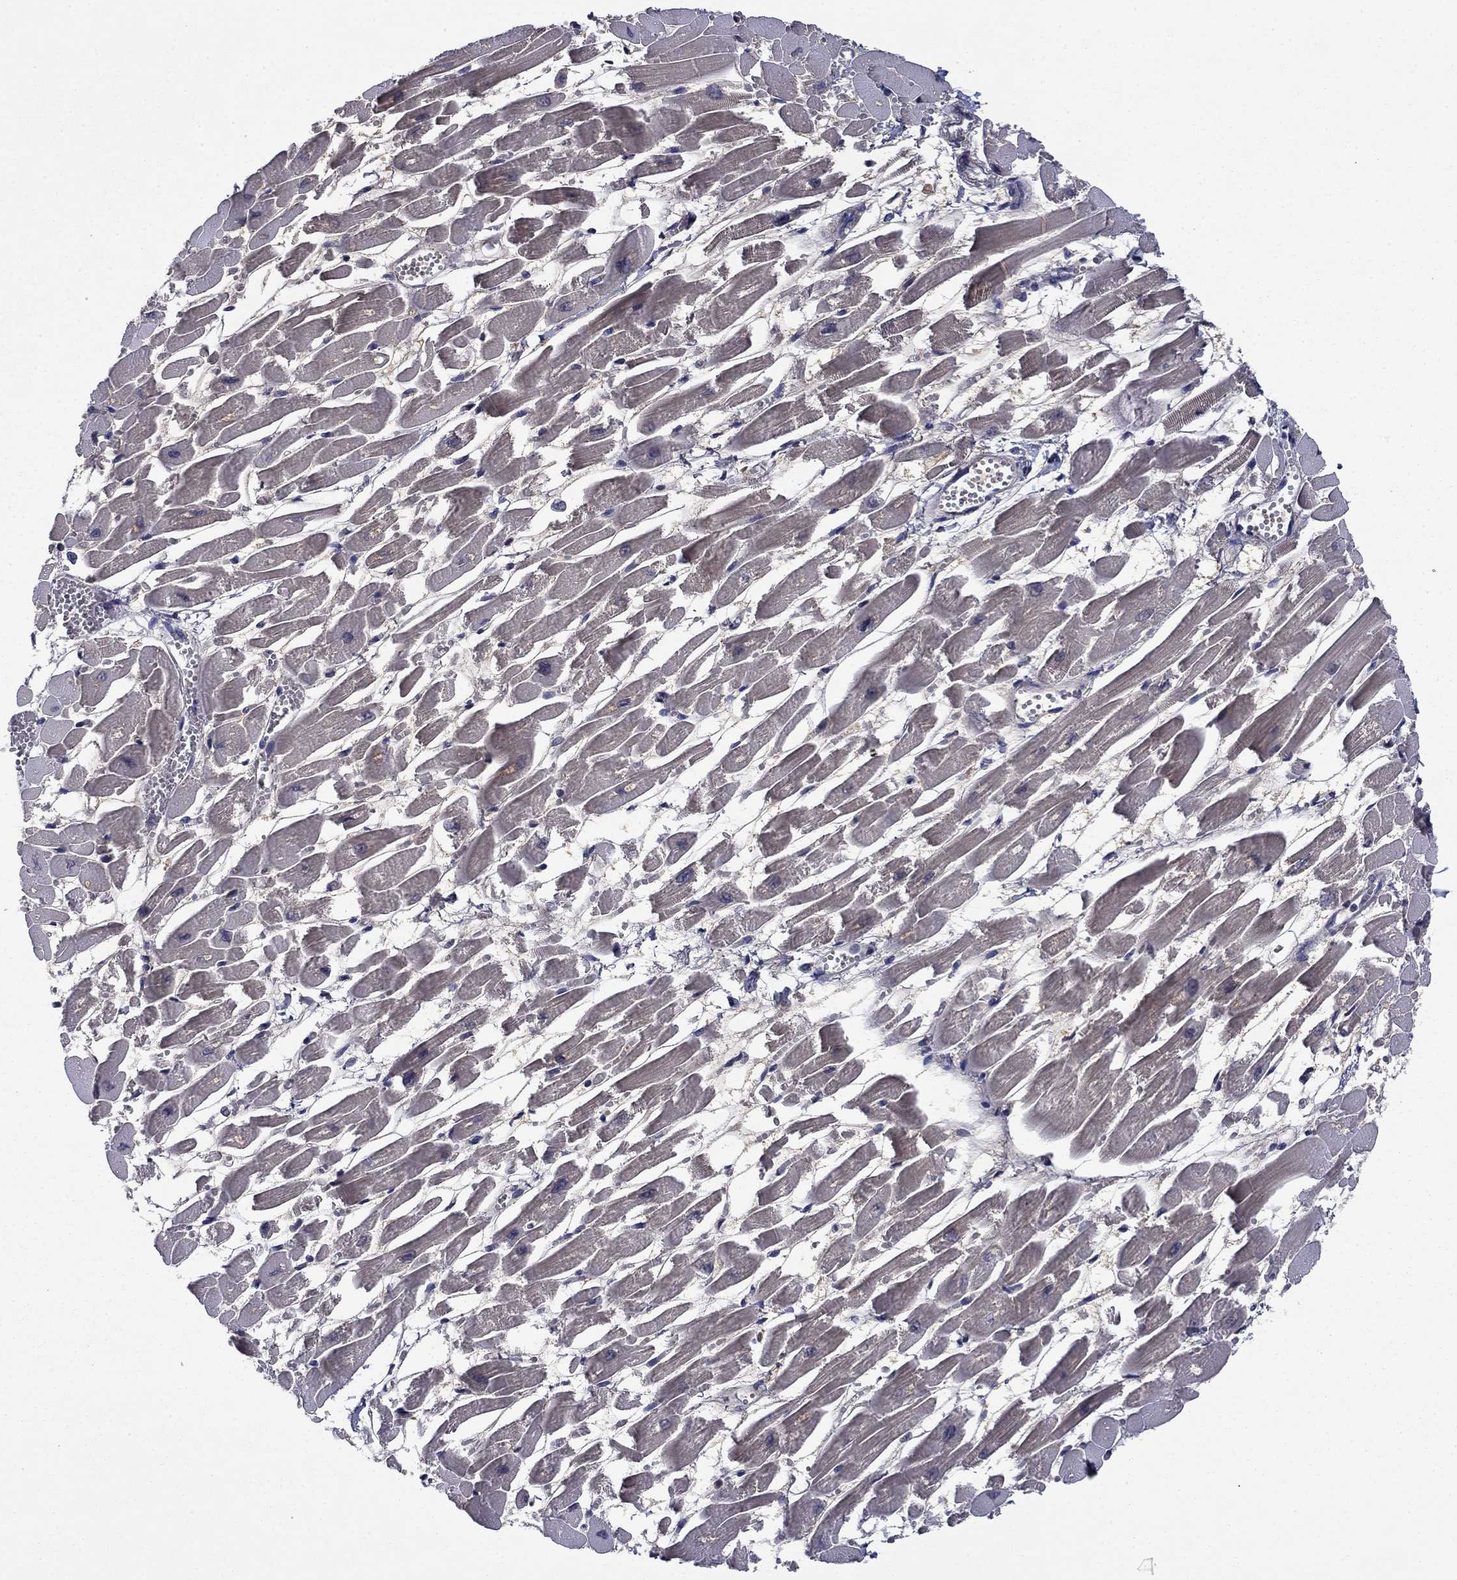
{"staining": {"intensity": "negative", "quantity": "none", "location": "none"}, "tissue": "heart muscle", "cell_type": "Cardiomyocytes", "image_type": "normal", "snomed": [{"axis": "morphology", "description": "Normal tissue, NOS"}, {"axis": "topography", "description": "Heart"}], "caption": "DAB immunohistochemical staining of benign heart muscle displays no significant staining in cardiomyocytes.", "gene": "DDTL", "patient": {"sex": "female", "age": 52}}